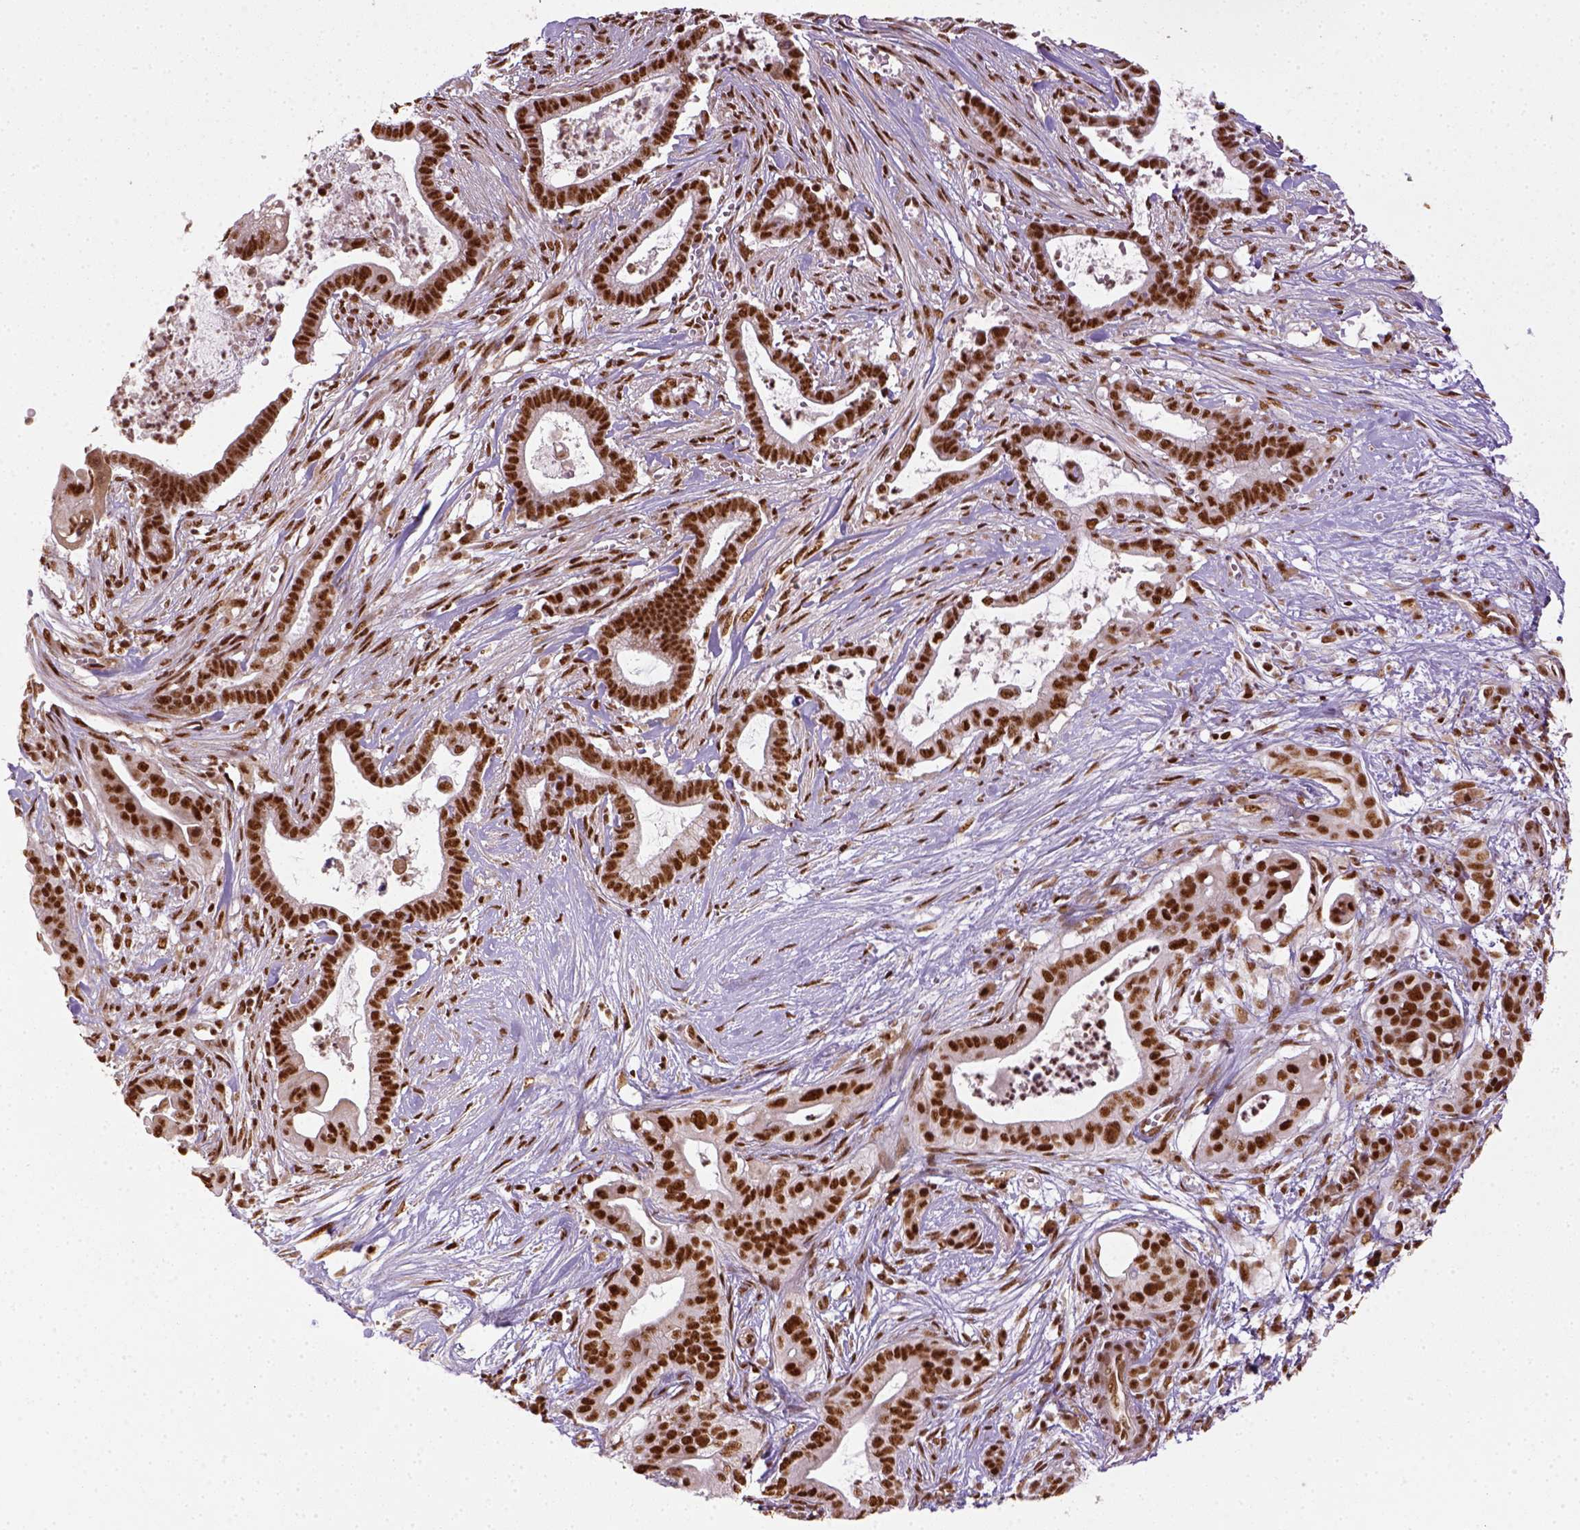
{"staining": {"intensity": "strong", "quantity": ">75%", "location": "nuclear"}, "tissue": "pancreatic cancer", "cell_type": "Tumor cells", "image_type": "cancer", "snomed": [{"axis": "morphology", "description": "Adenocarcinoma, NOS"}, {"axis": "topography", "description": "Pancreas"}], "caption": "A high-resolution image shows IHC staining of pancreatic adenocarcinoma, which demonstrates strong nuclear expression in about >75% of tumor cells.", "gene": "CCAR1", "patient": {"sex": "male", "age": 61}}